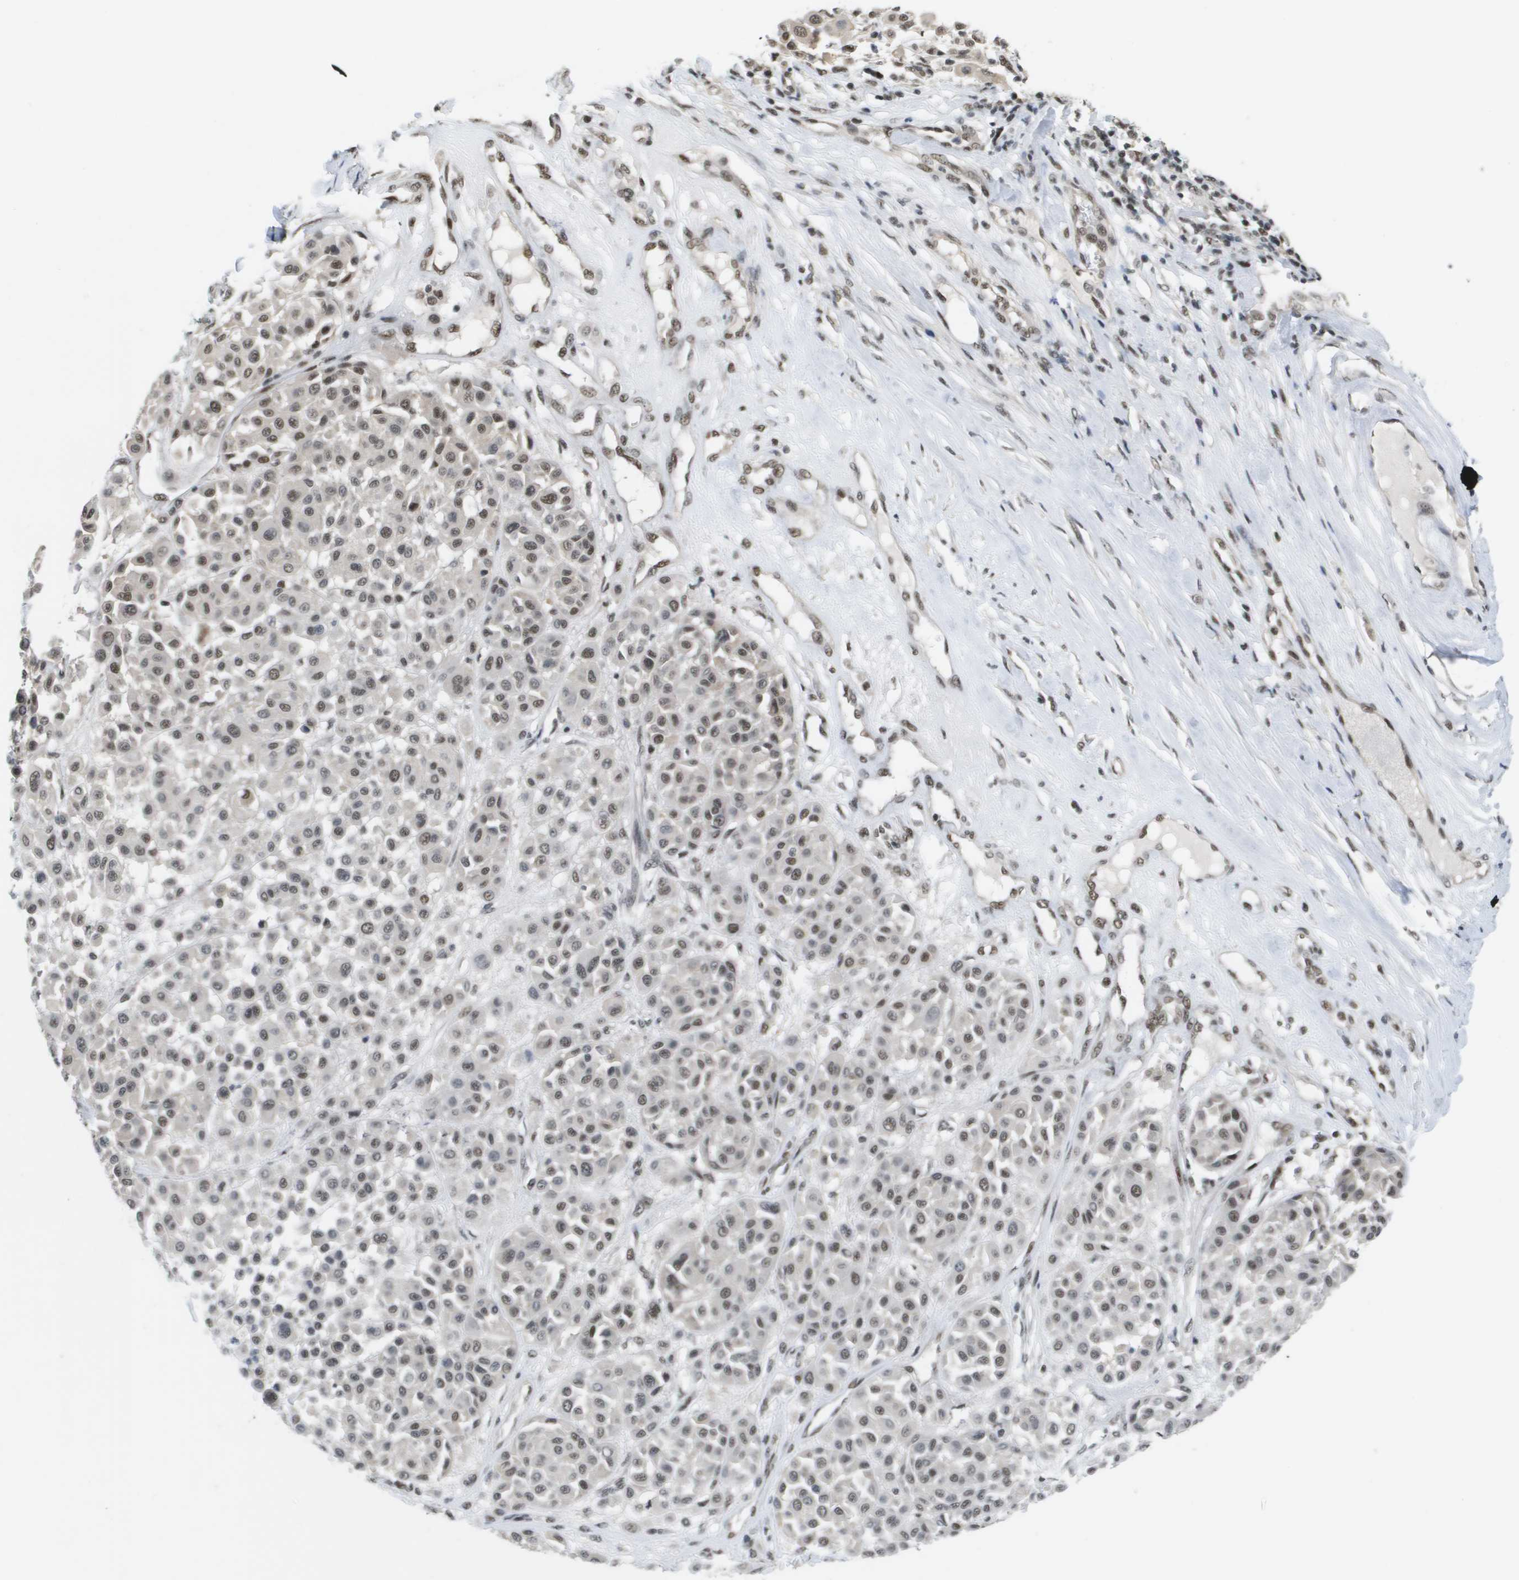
{"staining": {"intensity": "moderate", "quantity": "25%-75%", "location": "nuclear"}, "tissue": "melanoma", "cell_type": "Tumor cells", "image_type": "cancer", "snomed": [{"axis": "morphology", "description": "Malignant melanoma, Metastatic site"}, {"axis": "topography", "description": "Soft tissue"}], "caption": "Protein expression analysis of melanoma demonstrates moderate nuclear staining in about 25%-75% of tumor cells.", "gene": "ISY1", "patient": {"sex": "male", "age": 41}}